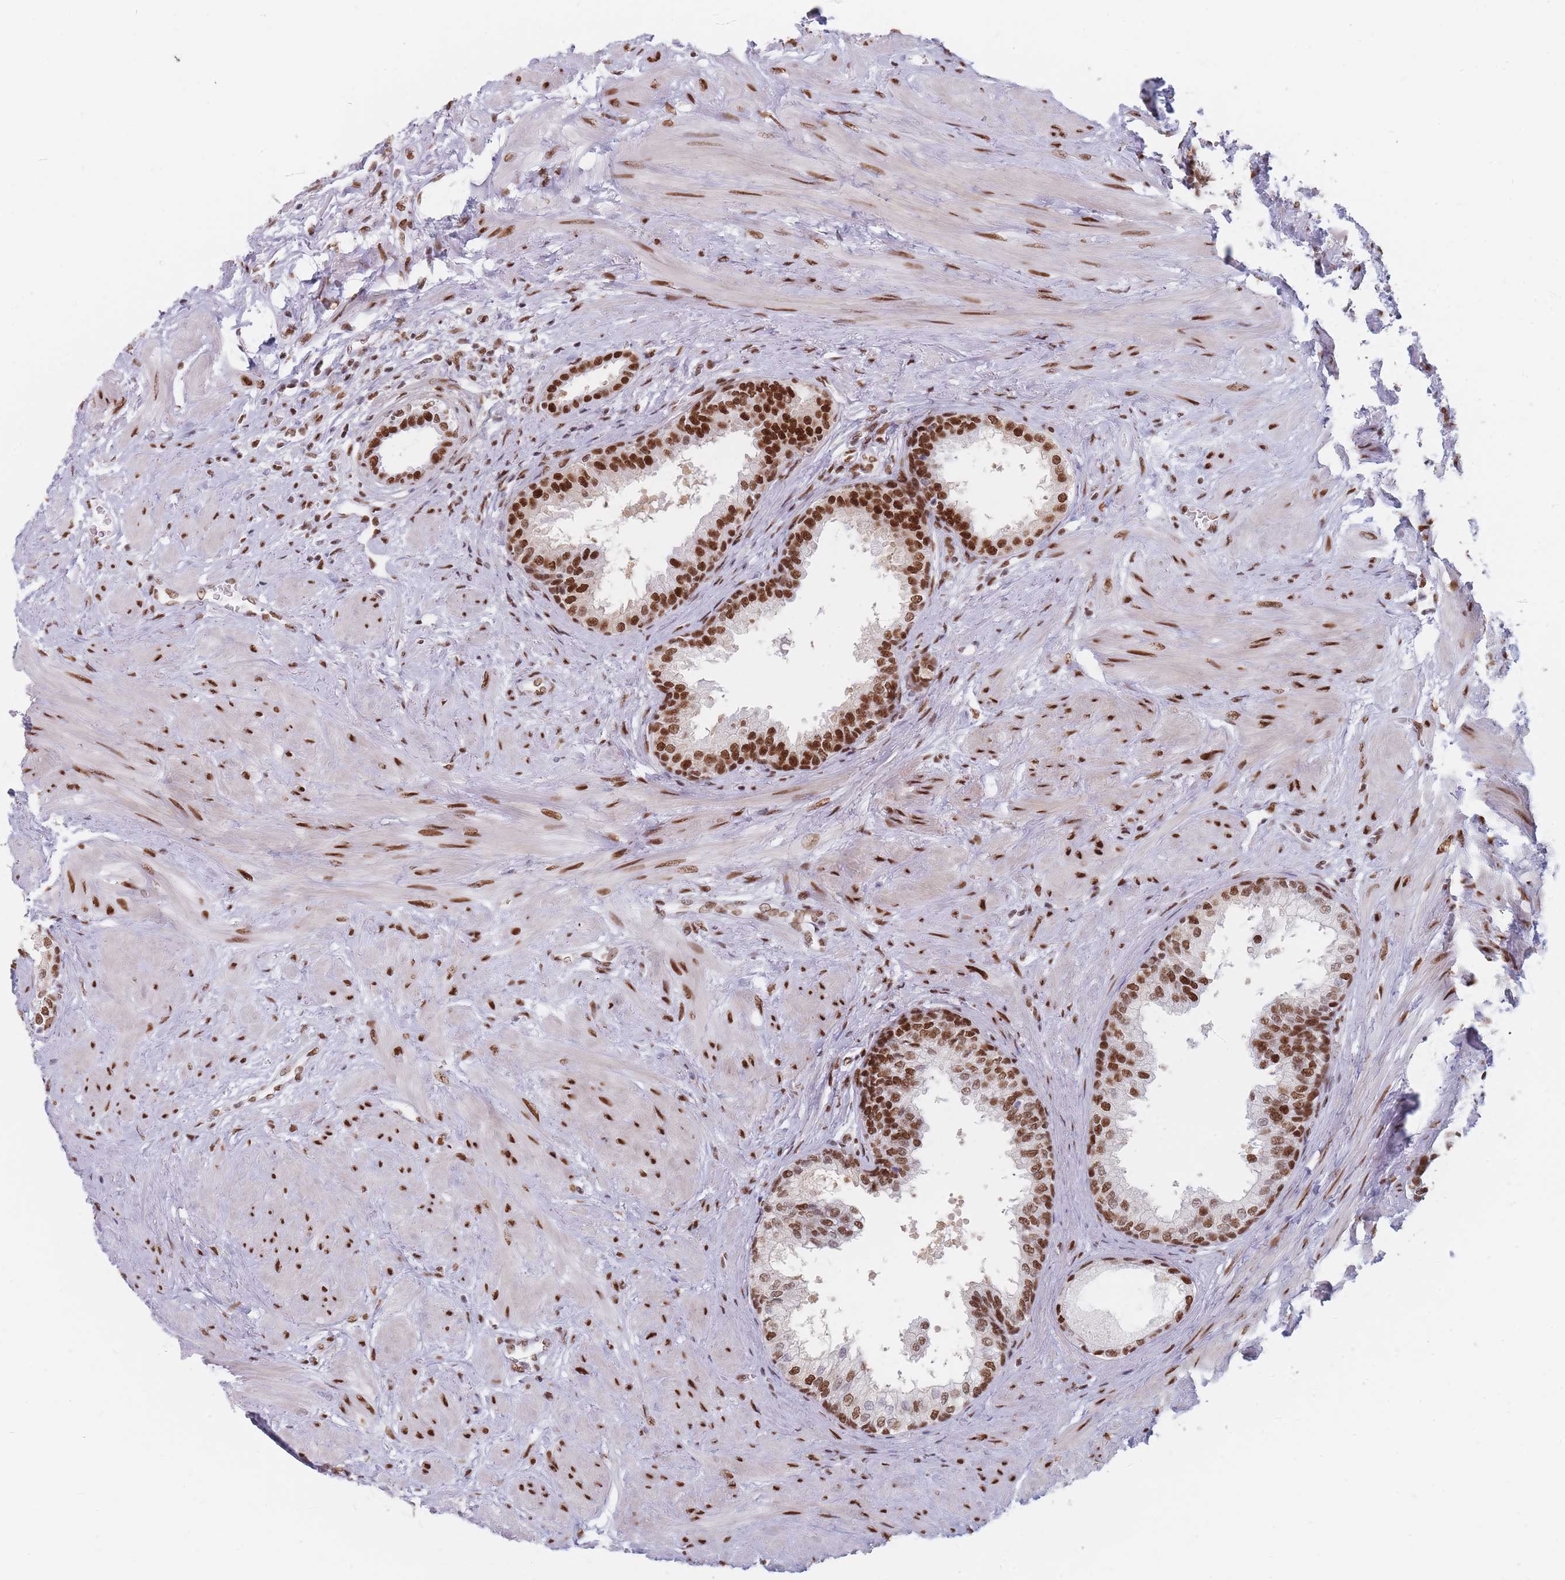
{"staining": {"intensity": "strong", "quantity": ">75%", "location": "nuclear"}, "tissue": "prostate", "cell_type": "Glandular cells", "image_type": "normal", "snomed": [{"axis": "morphology", "description": "Normal tissue, NOS"}, {"axis": "topography", "description": "Prostate"}], "caption": "Unremarkable prostate was stained to show a protein in brown. There is high levels of strong nuclear staining in approximately >75% of glandular cells. Using DAB (3,3'-diaminobenzidine) (brown) and hematoxylin (blue) stains, captured at high magnification using brightfield microscopy.", "gene": "SAFB2", "patient": {"sex": "male", "age": 48}}